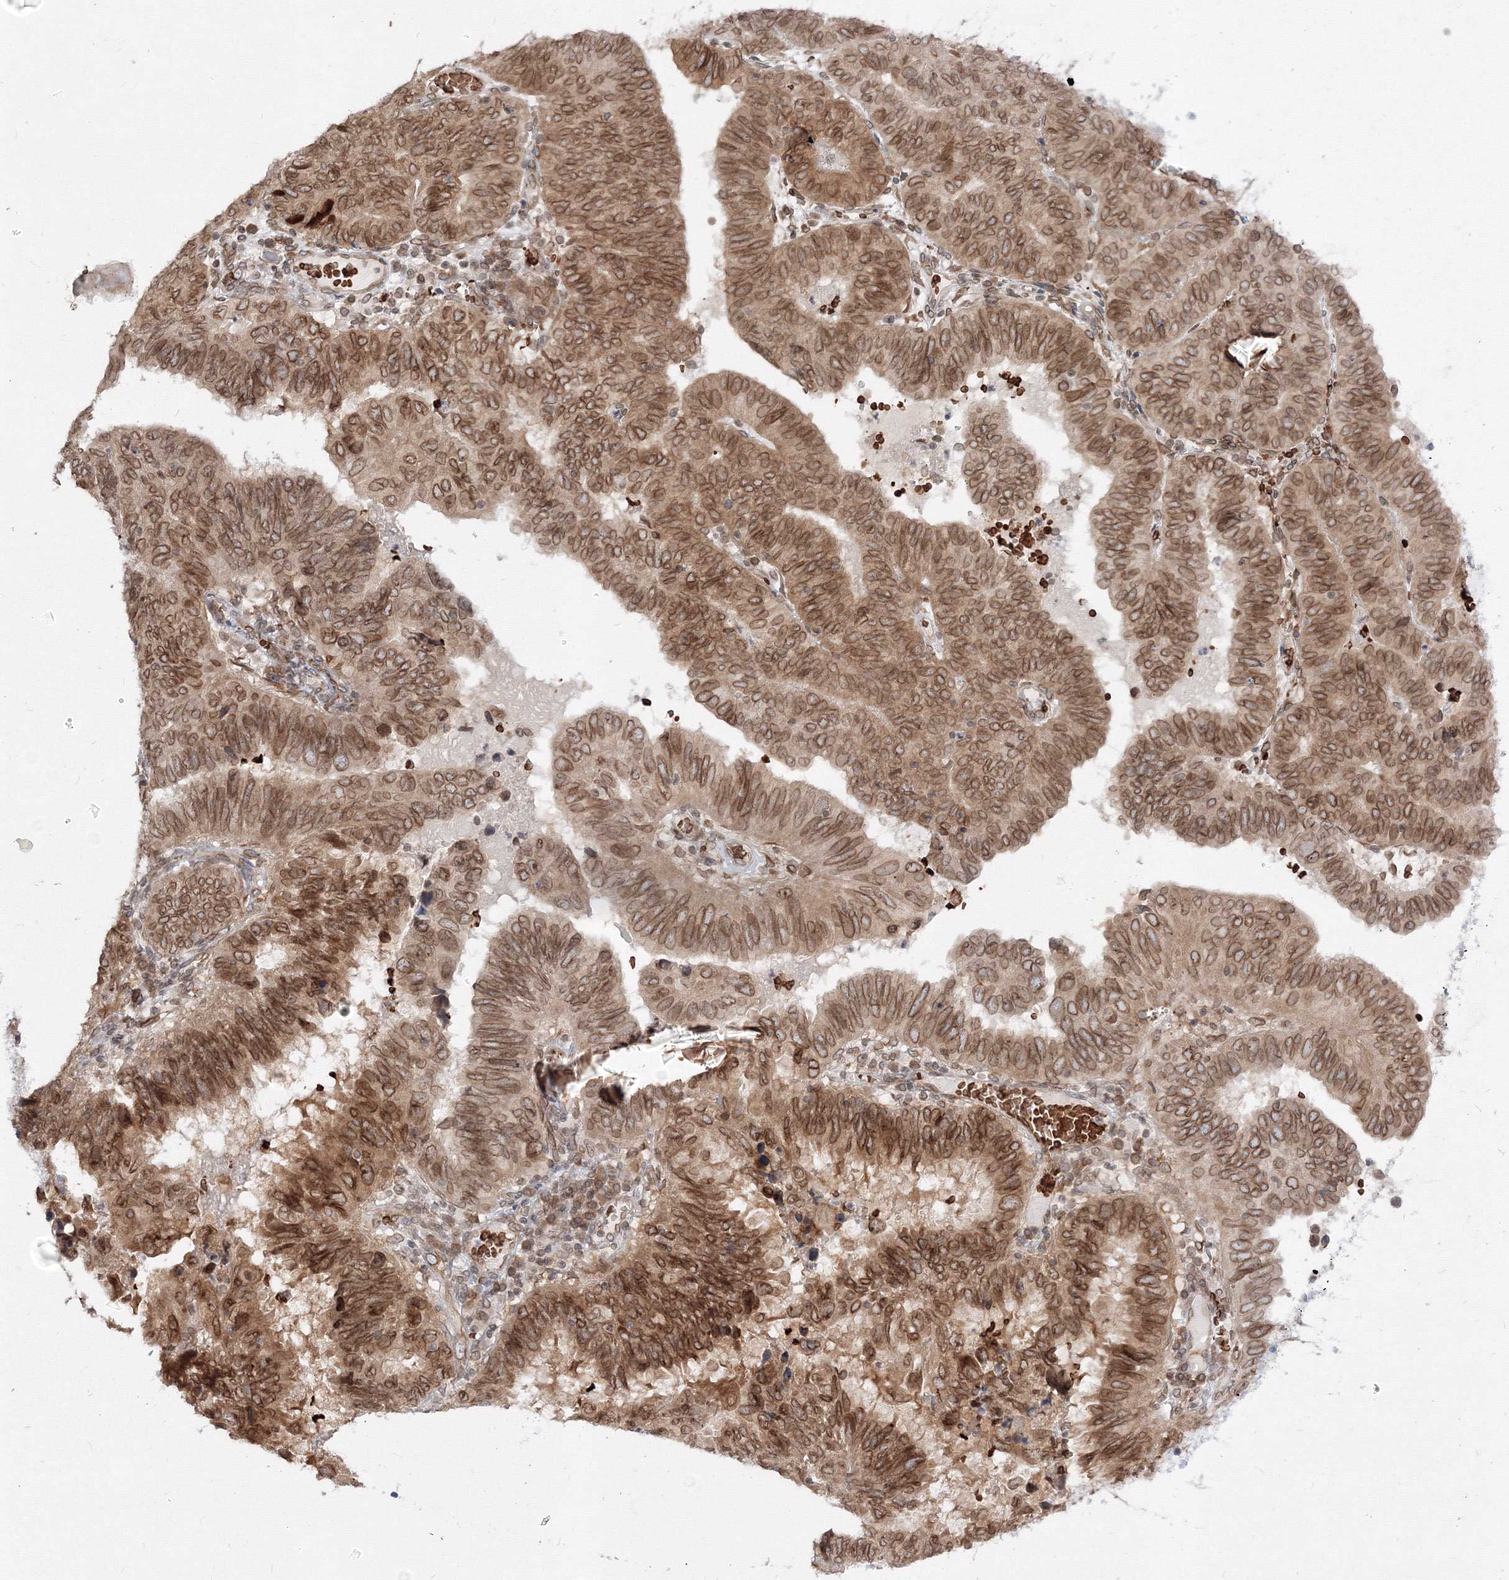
{"staining": {"intensity": "moderate", "quantity": ">75%", "location": "cytoplasmic/membranous,nuclear"}, "tissue": "endometrial cancer", "cell_type": "Tumor cells", "image_type": "cancer", "snomed": [{"axis": "morphology", "description": "Adenocarcinoma, NOS"}, {"axis": "topography", "description": "Uterus"}], "caption": "Immunohistochemical staining of human adenocarcinoma (endometrial) exhibits medium levels of moderate cytoplasmic/membranous and nuclear positivity in approximately >75% of tumor cells.", "gene": "DNAJB2", "patient": {"sex": "female", "age": 77}}